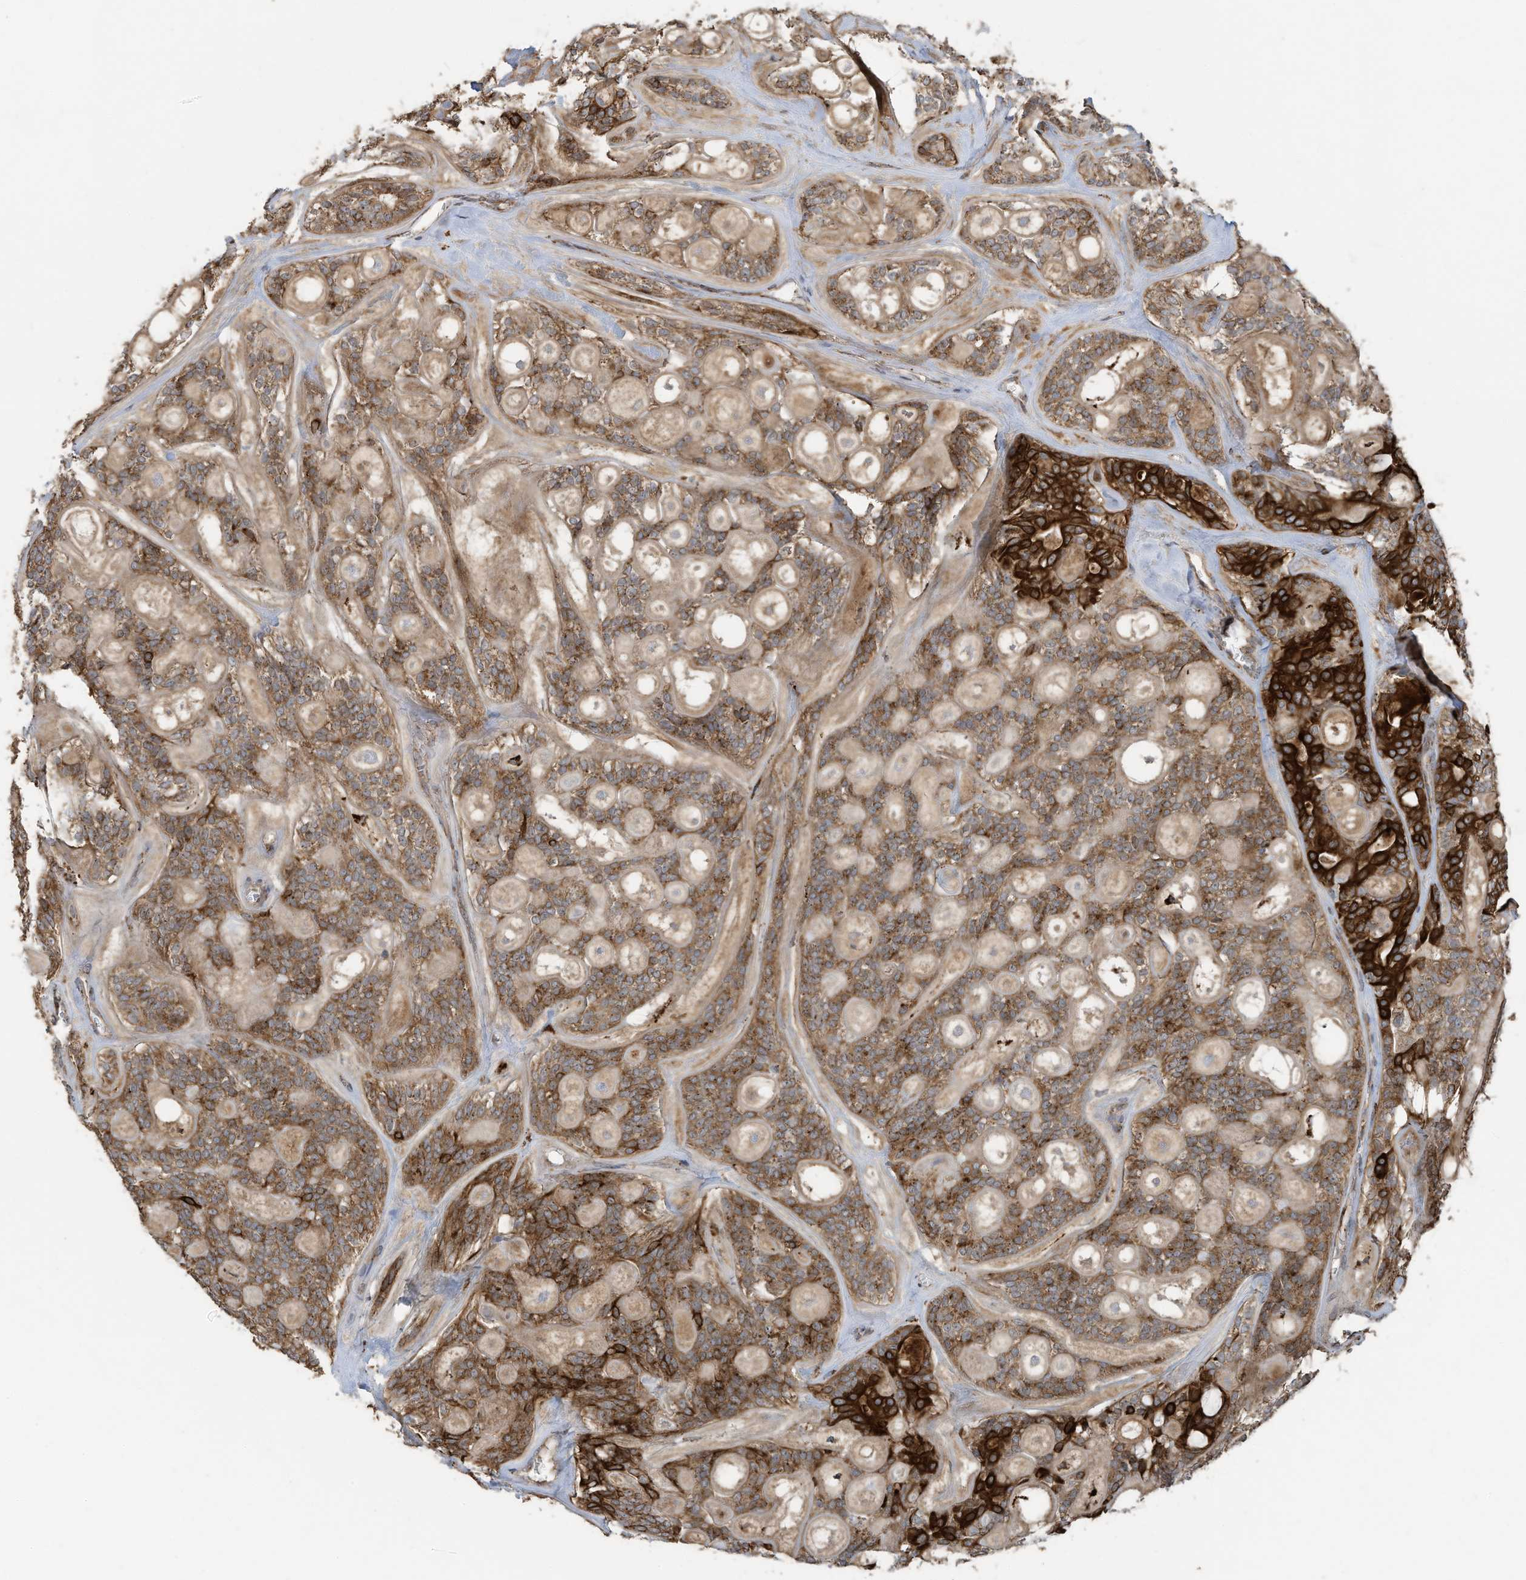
{"staining": {"intensity": "strong", "quantity": "25%-75%", "location": "cytoplasmic/membranous"}, "tissue": "head and neck cancer", "cell_type": "Tumor cells", "image_type": "cancer", "snomed": [{"axis": "morphology", "description": "Adenocarcinoma, NOS"}, {"axis": "topography", "description": "Head-Neck"}], "caption": "IHC (DAB) staining of human head and neck cancer demonstrates strong cytoplasmic/membranous protein expression in about 25%-75% of tumor cells.", "gene": "C2orf74", "patient": {"sex": "male", "age": 66}}